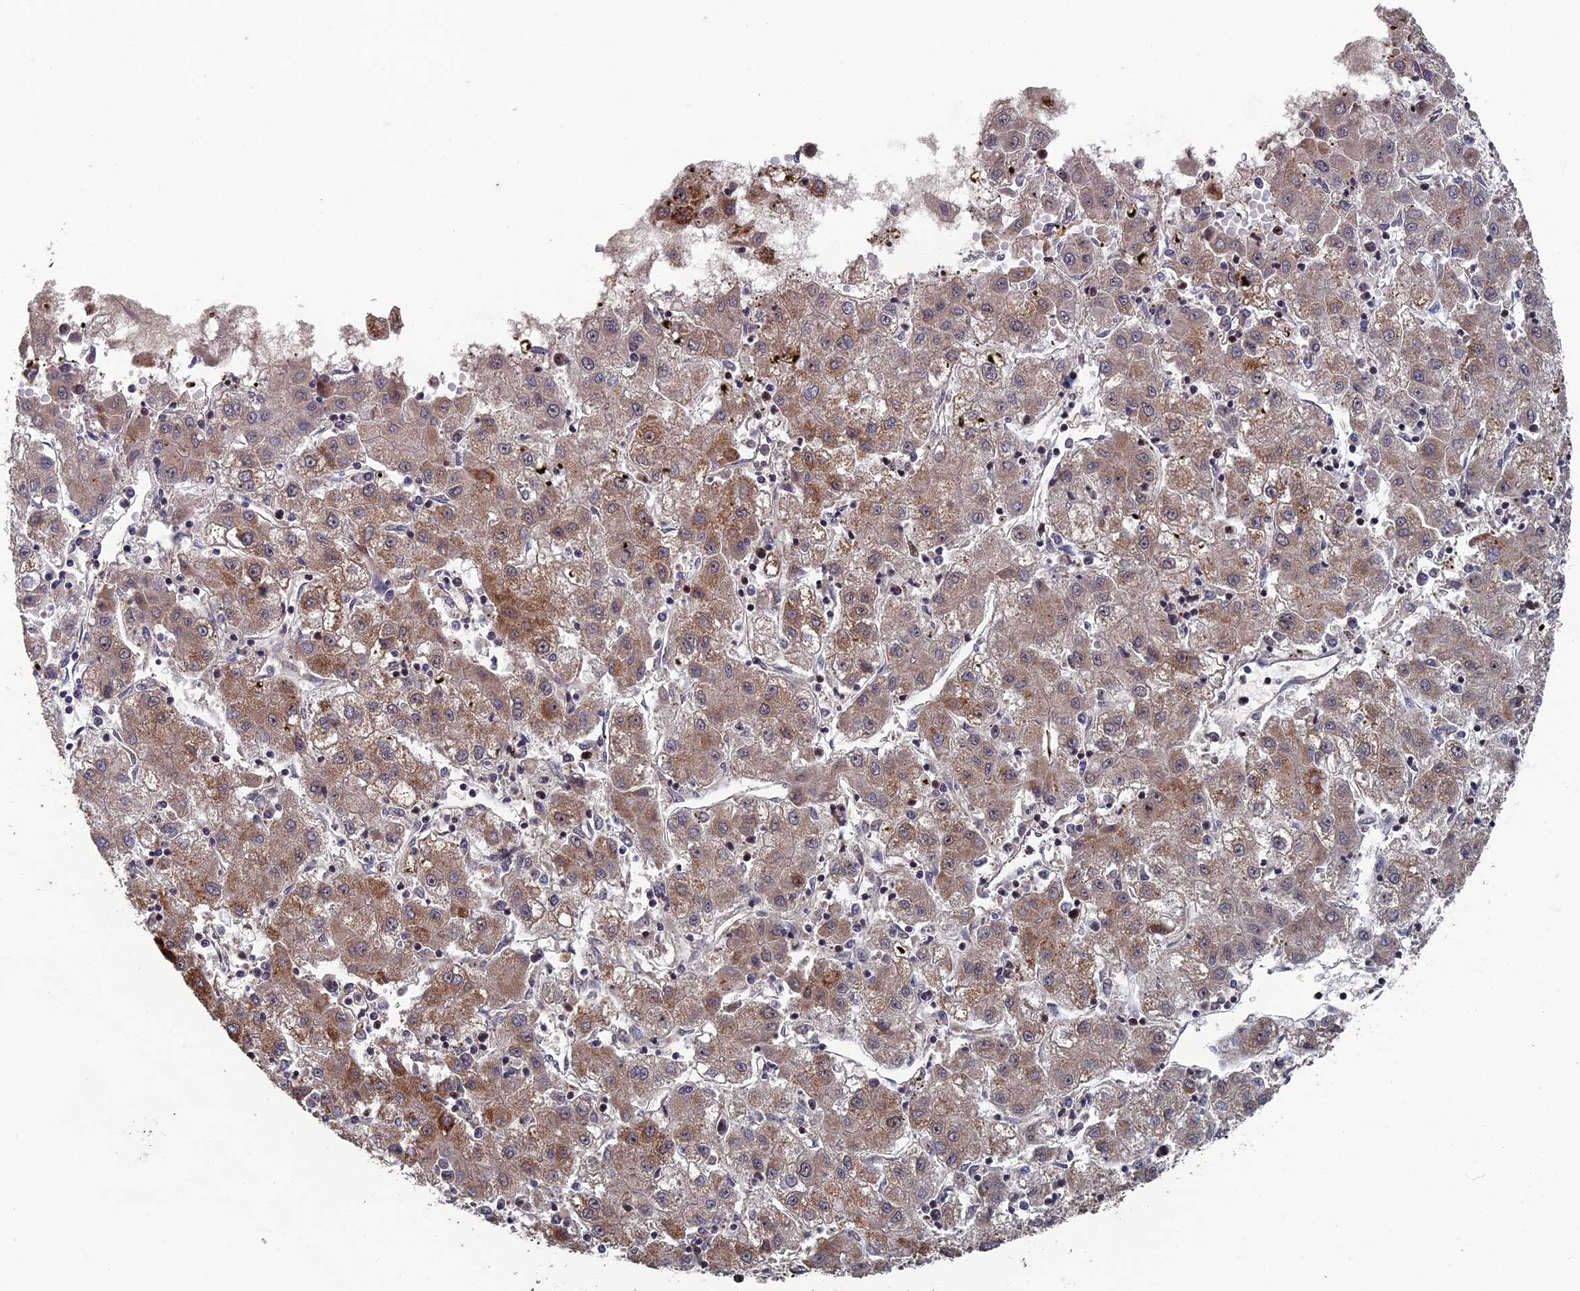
{"staining": {"intensity": "moderate", "quantity": "25%-75%", "location": "cytoplasmic/membranous"}, "tissue": "liver cancer", "cell_type": "Tumor cells", "image_type": "cancer", "snomed": [{"axis": "morphology", "description": "Carcinoma, Hepatocellular, NOS"}, {"axis": "topography", "description": "Liver"}], "caption": "Moderate cytoplasmic/membranous protein staining is identified in approximately 25%-75% of tumor cells in hepatocellular carcinoma (liver). Using DAB (brown) and hematoxylin (blue) stains, captured at high magnification using brightfield microscopy.", "gene": "GTF2IRD1", "patient": {"sex": "male", "age": 72}}